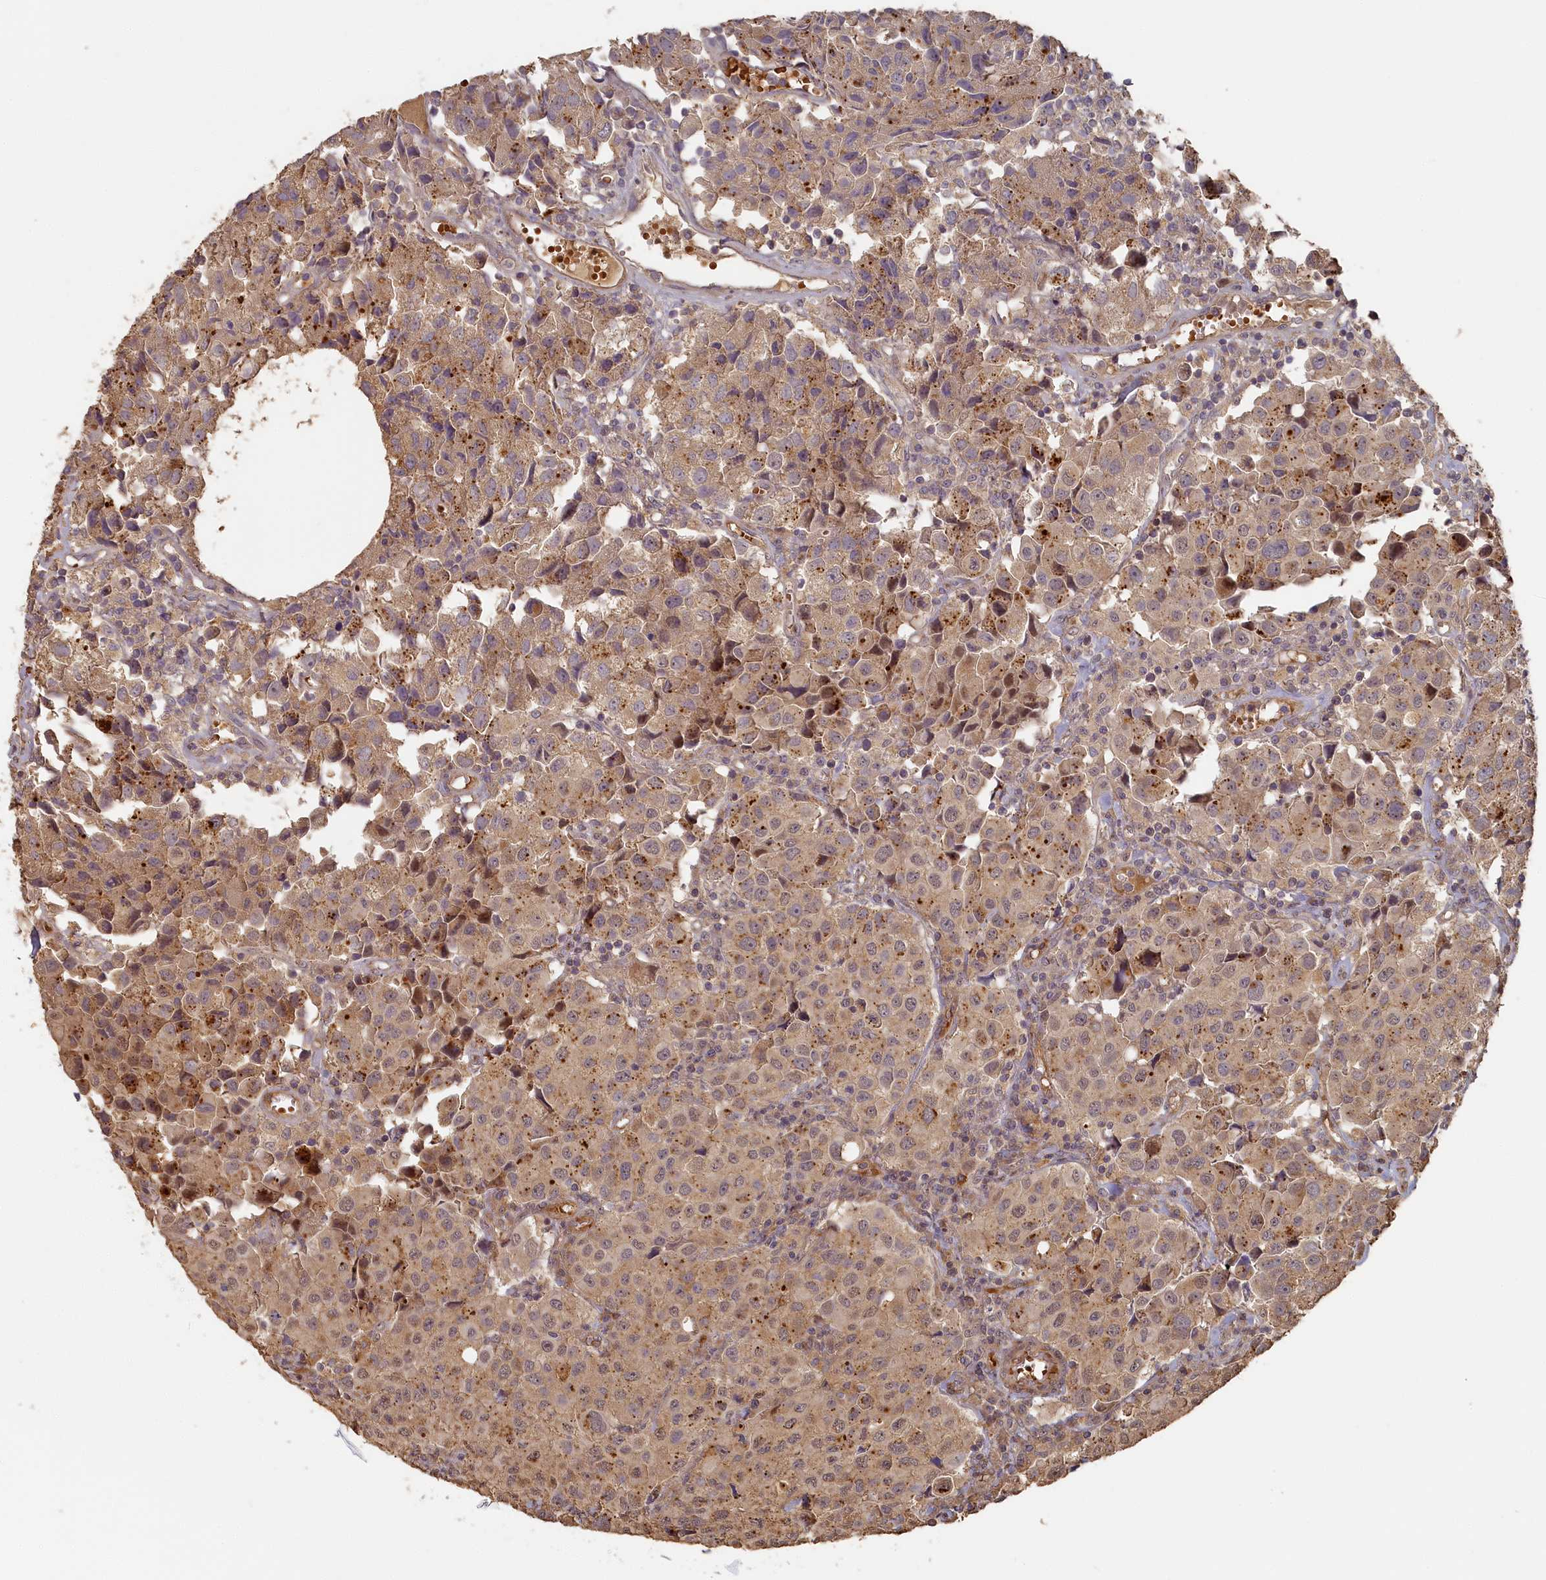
{"staining": {"intensity": "moderate", "quantity": ">75%", "location": "cytoplasmic/membranous"}, "tissue": "urothelial cancer", "cell_type": "Tumor cells", "image_type": "cancer", "snomed": [{"axis": "morphology", "description": "Urothelial carcinoma, High grade"}, {"axis": "topography", "description": "Urinary bladder"}], "caption": "A histopathology image showing moderate cytoplasmic/membranous expression in approximately >75% of tumor cells in urothelial carcinoma (high-grade), as visualized by brown immunohistochemical staining.", "gene": "STX16", "patient": {"sex": "female", "age": 75}}